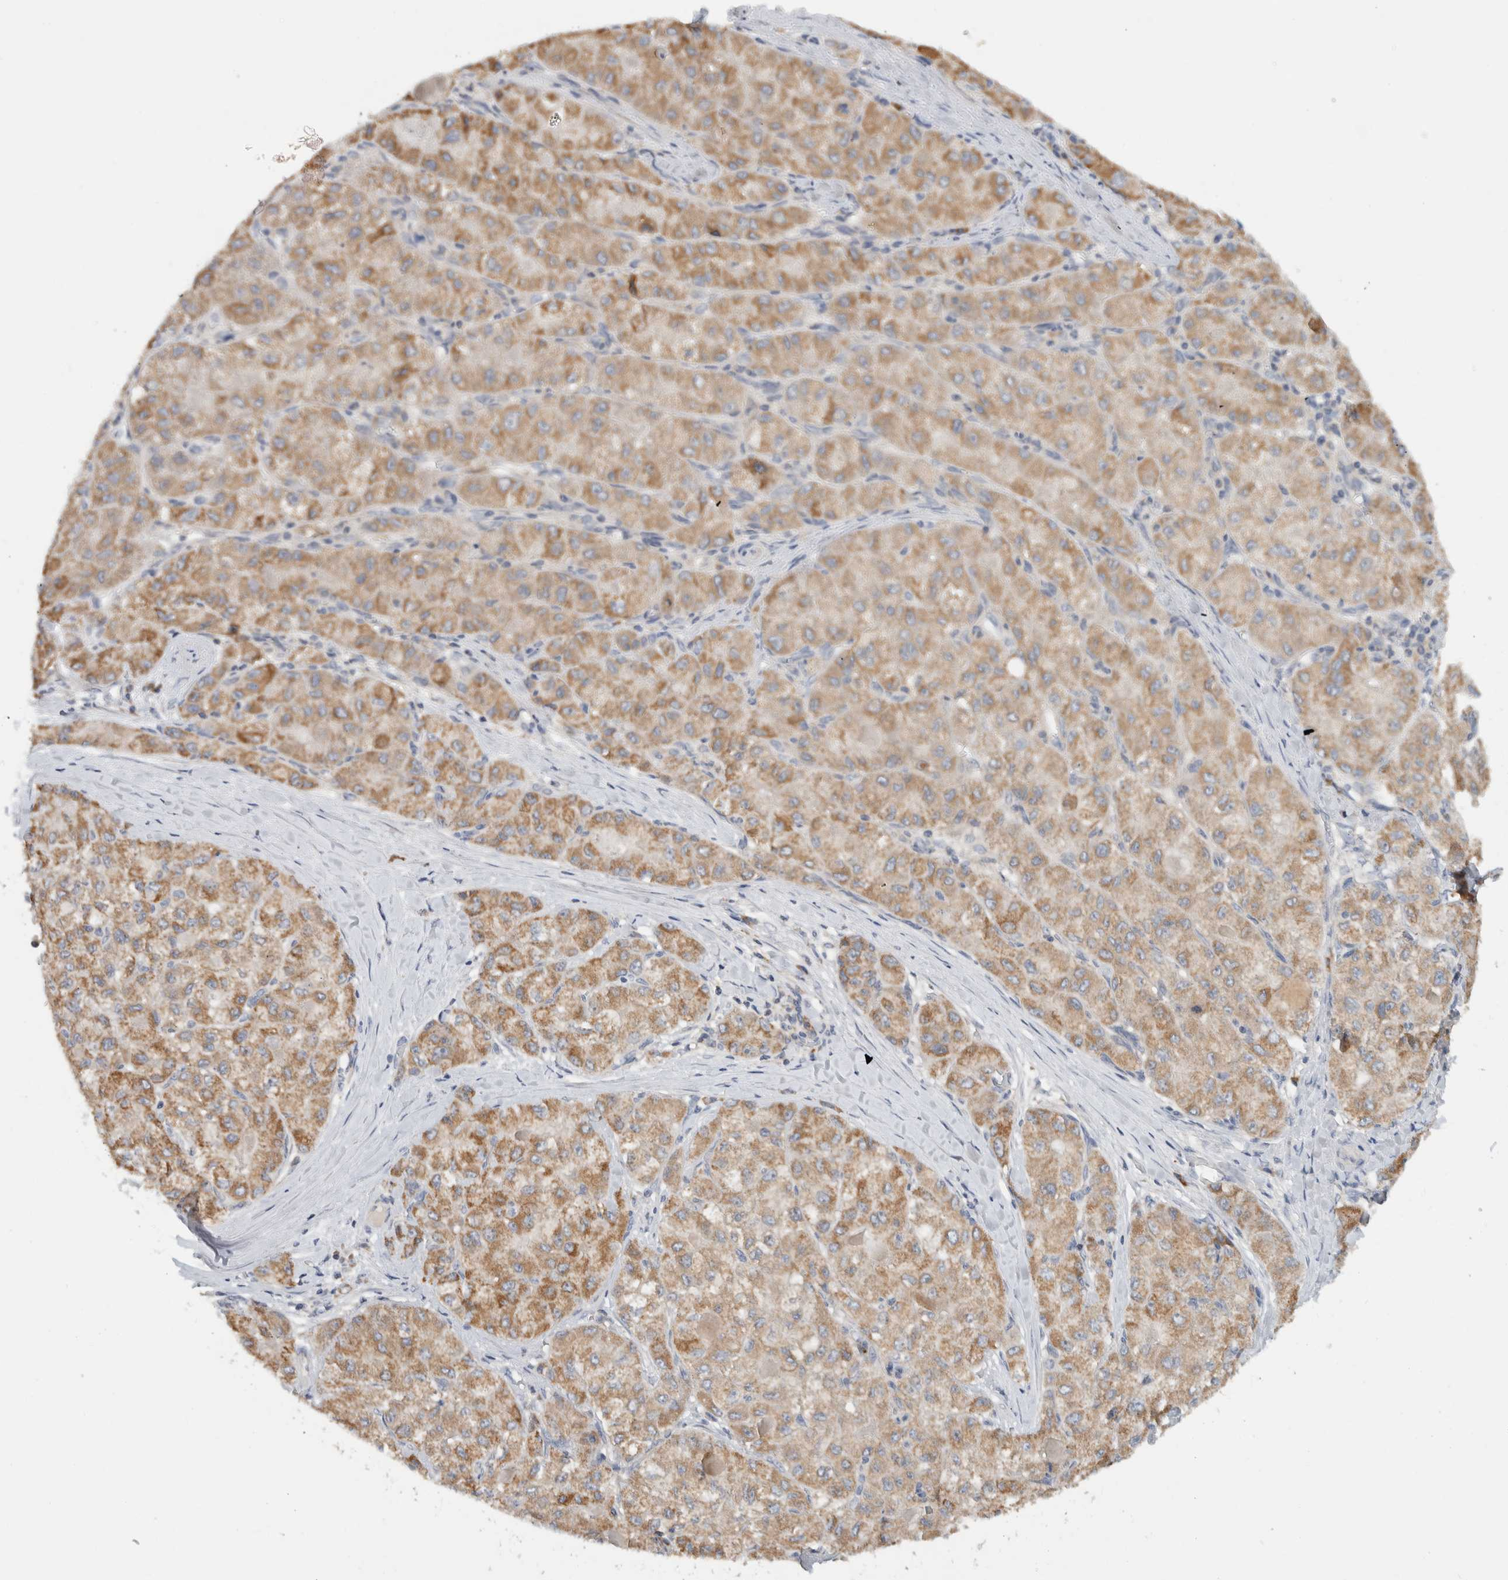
{"staining": {"intensity": "moderate", "quantity": ">75%", "location": "cytoplasmic/membranous"}, "tissue": "liver cancer", "cell_type": "Tumor cells", "image_type": "cancer", "snomed": [{"axis": "morphology", "description": "Carcinoma, Hepatocellular, NOS"}, {"axis": "topography", "description": "Liver"}], "caption": "Liver cancer tissue demonstrates moderate cytoplasmic/membranous positivity in about >75% of tumor cells, visualized by immunohistochemistry. Nuclei are stained in blue.", "gene": "AMPD1", "patient": {"sex": "male", "age": 80}}